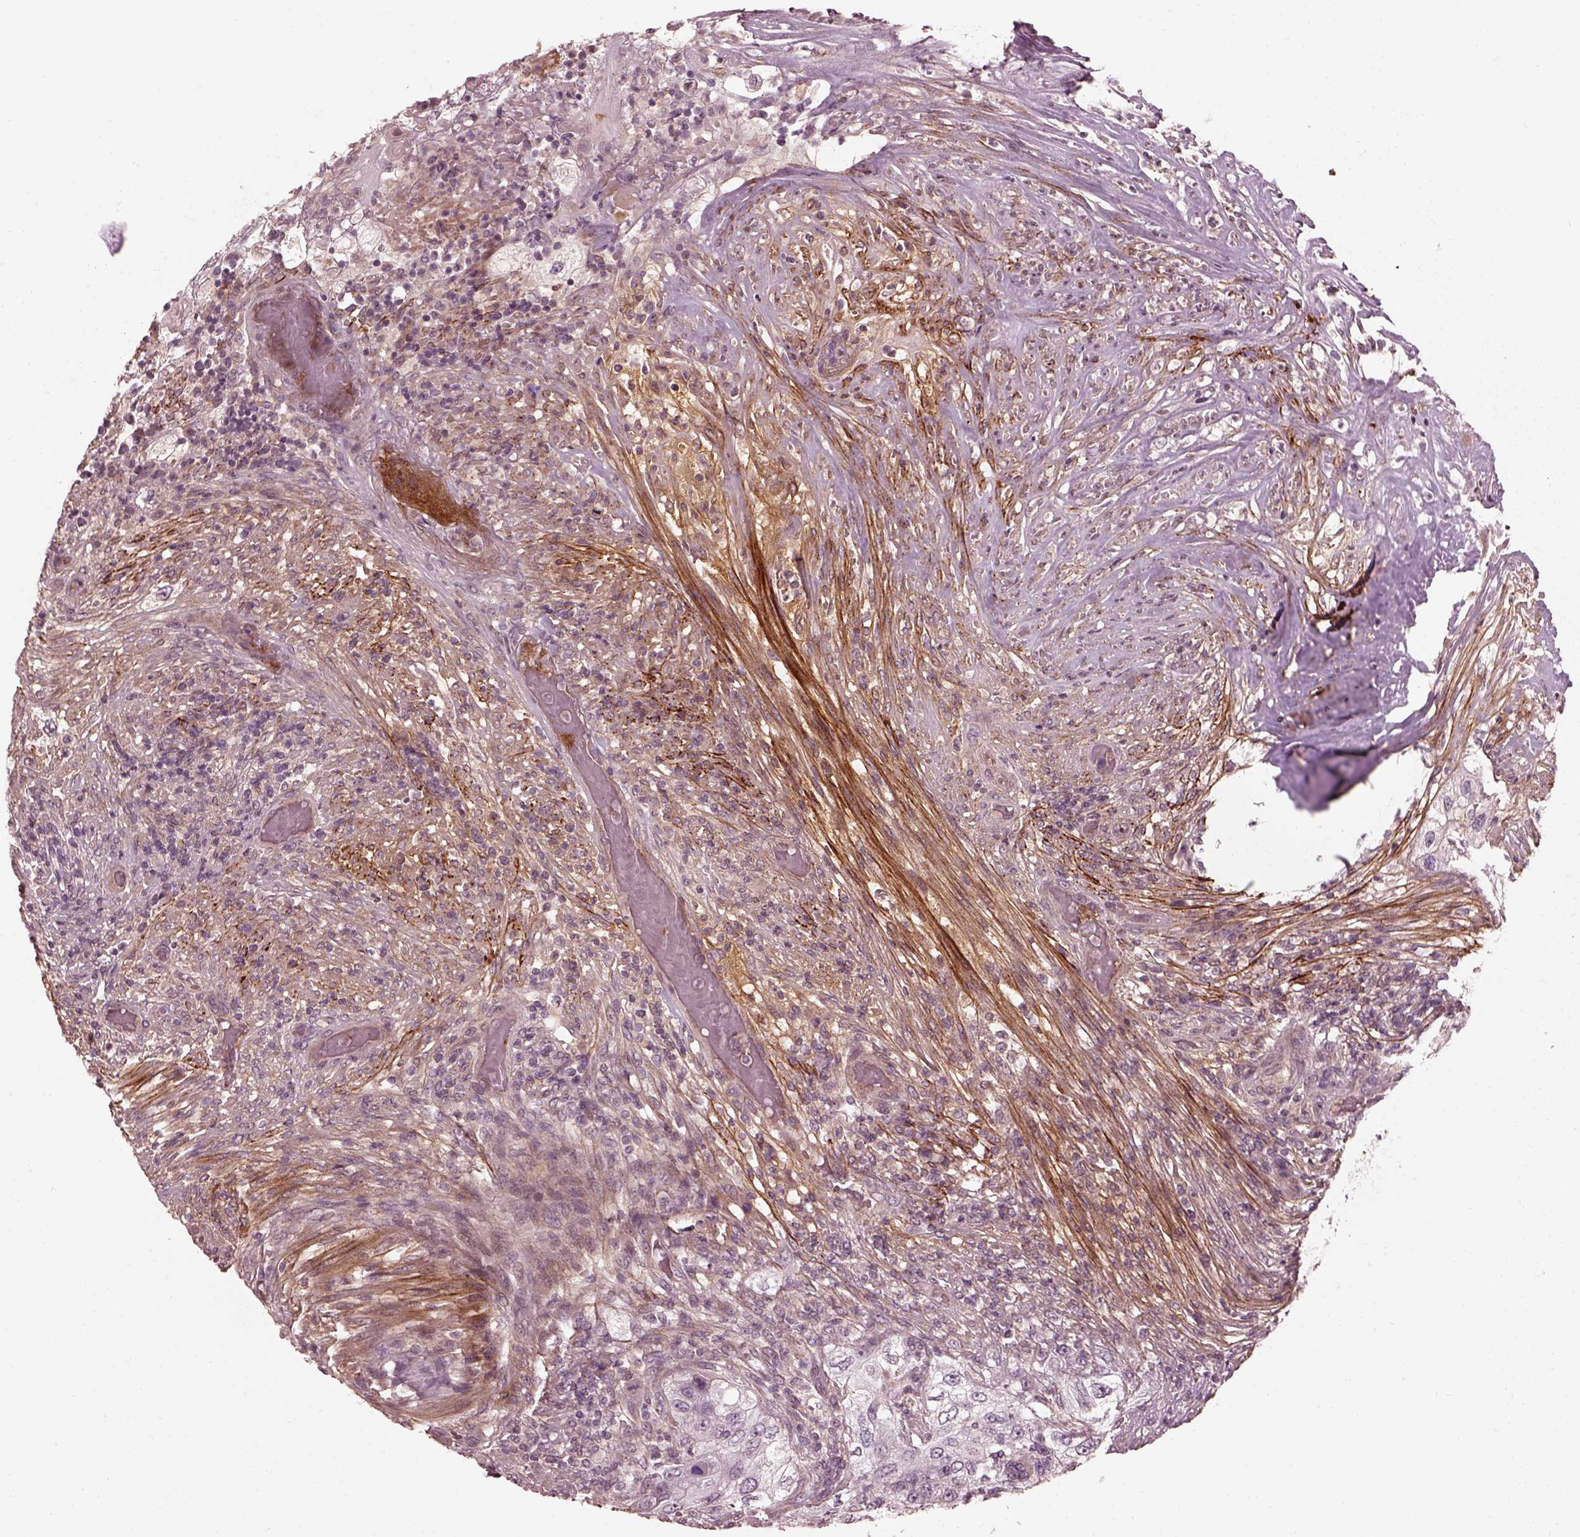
{"staining": {"intensity": "negative", "quantity": "none", "location": "none"}, "tissue": "urothelial cancer", "cell_type": "Tumor cells", "image_type": "cancer", "snomed": [{"axis": "morphology", "description": "Urothelial carcinoma, High grade"}, {"axis": "topography", "description": "Urinary bladder"}], "caption": "Protein analysis of urothelial carcinoma (high-grade) reveals no significant expression in tumor cells.", "gene": "EFEMP1", "patient": {"sex": "female", "age": 60}}